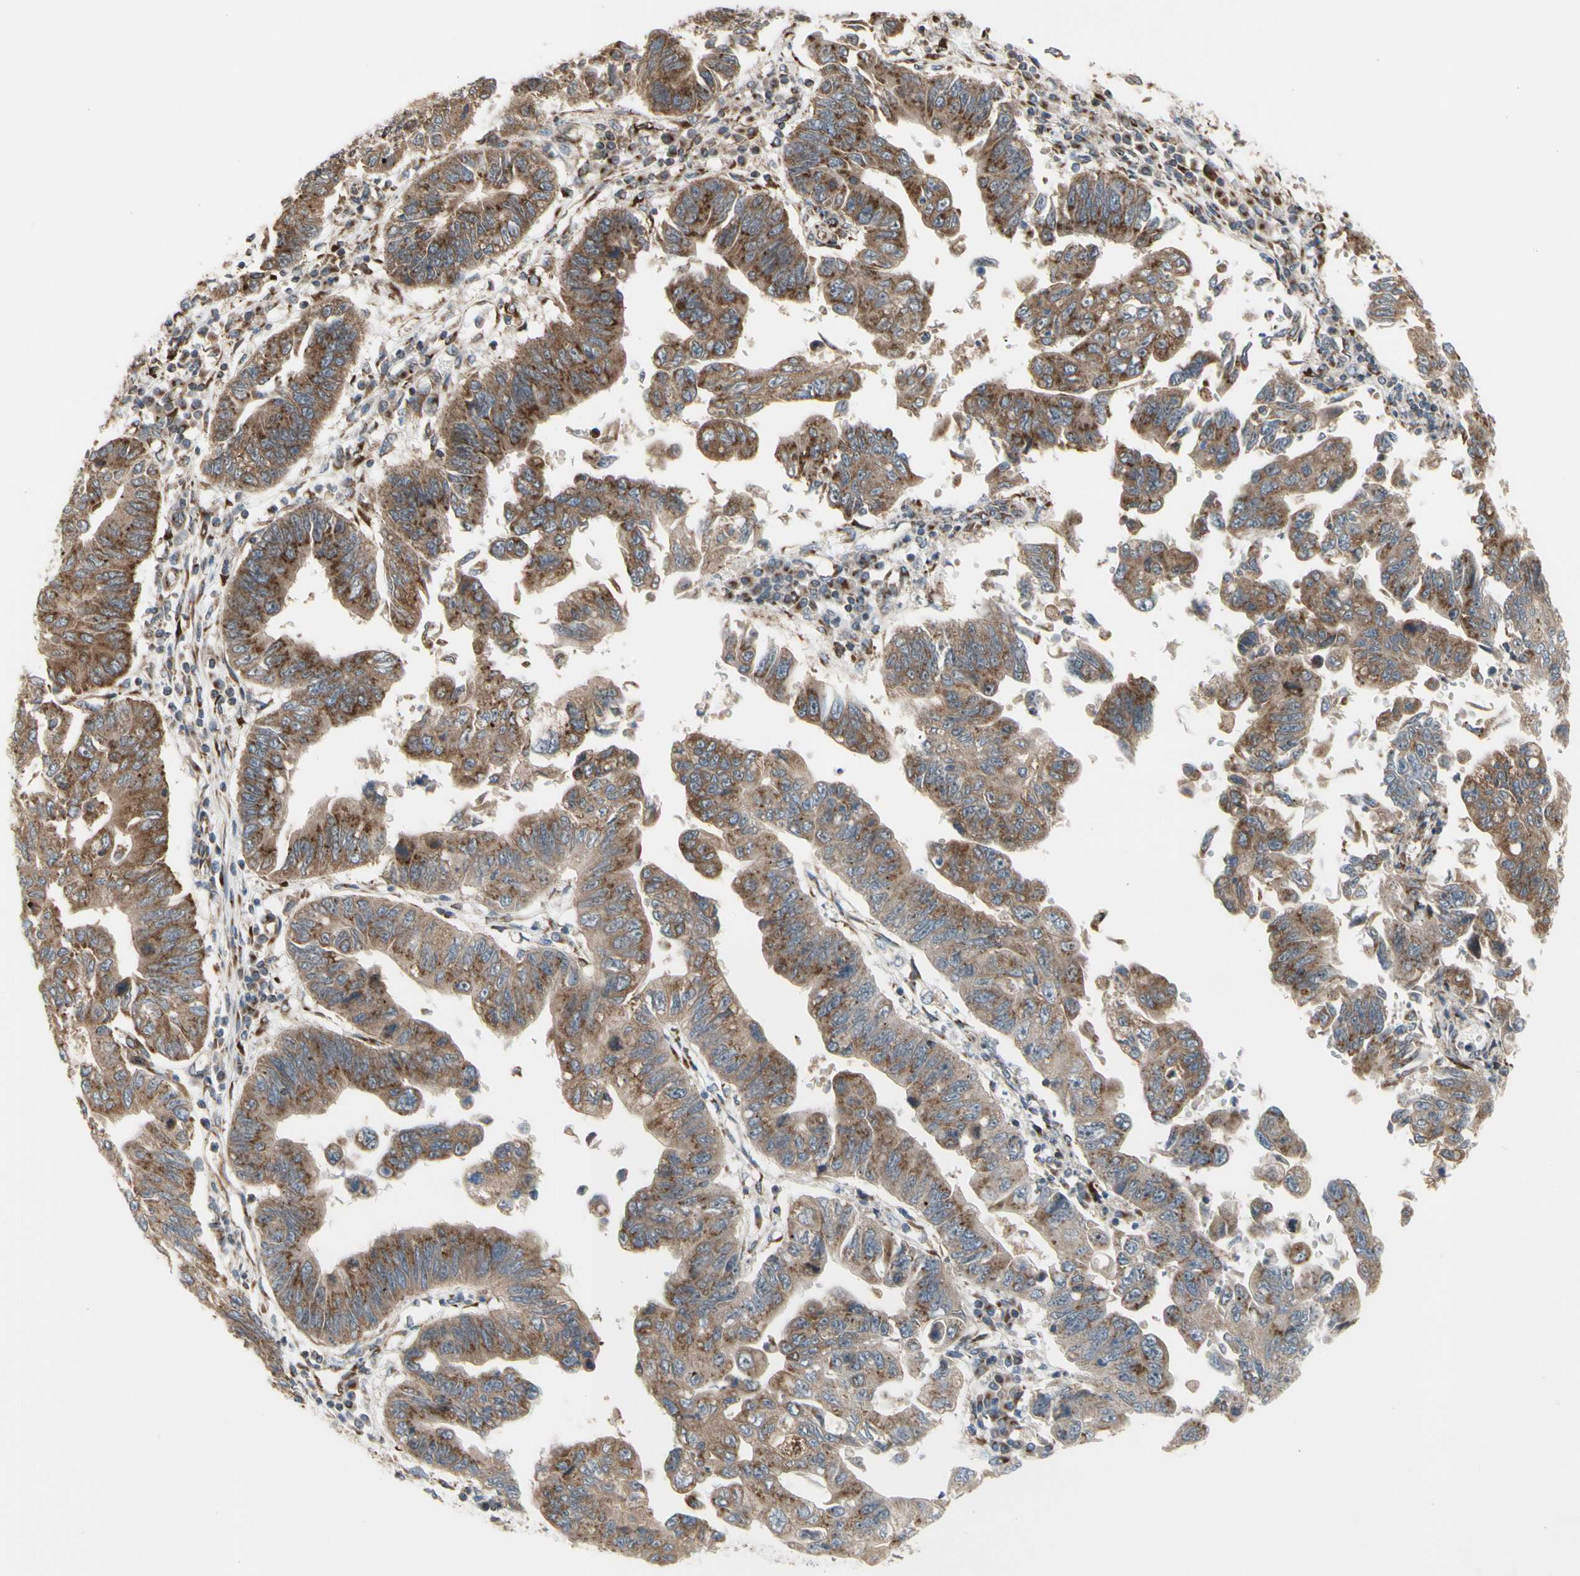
{"staining": {"intensity": "strong", "quantity": ">75%", "location": "cytoplasmic/membranous"}, "tissue": "stomach cancer", "cell_type": "Tumor cells", "image_type": "cancer", "snomed": [{"axis": "morphology", "description": "Adenocarcinoma, NOS"}, {"axis": "topography", "description": "Stomach"}], "caption": "IHC (DAB (3,3'-diaminobenzidine)) staining of human stomach cancer (adenocarcinoma) demonstrates strong cytoplasmic/membranous protein positivity in approximately >75% of tumor cells. The staining was performed using DAB (3,3'-diaminobenzidine), with brown indicating positive protein expression. Nuclei are stained blue with hematoxylin.", "gene": "SLC39A9", "patient": {"sex": "male", "age": 59}}